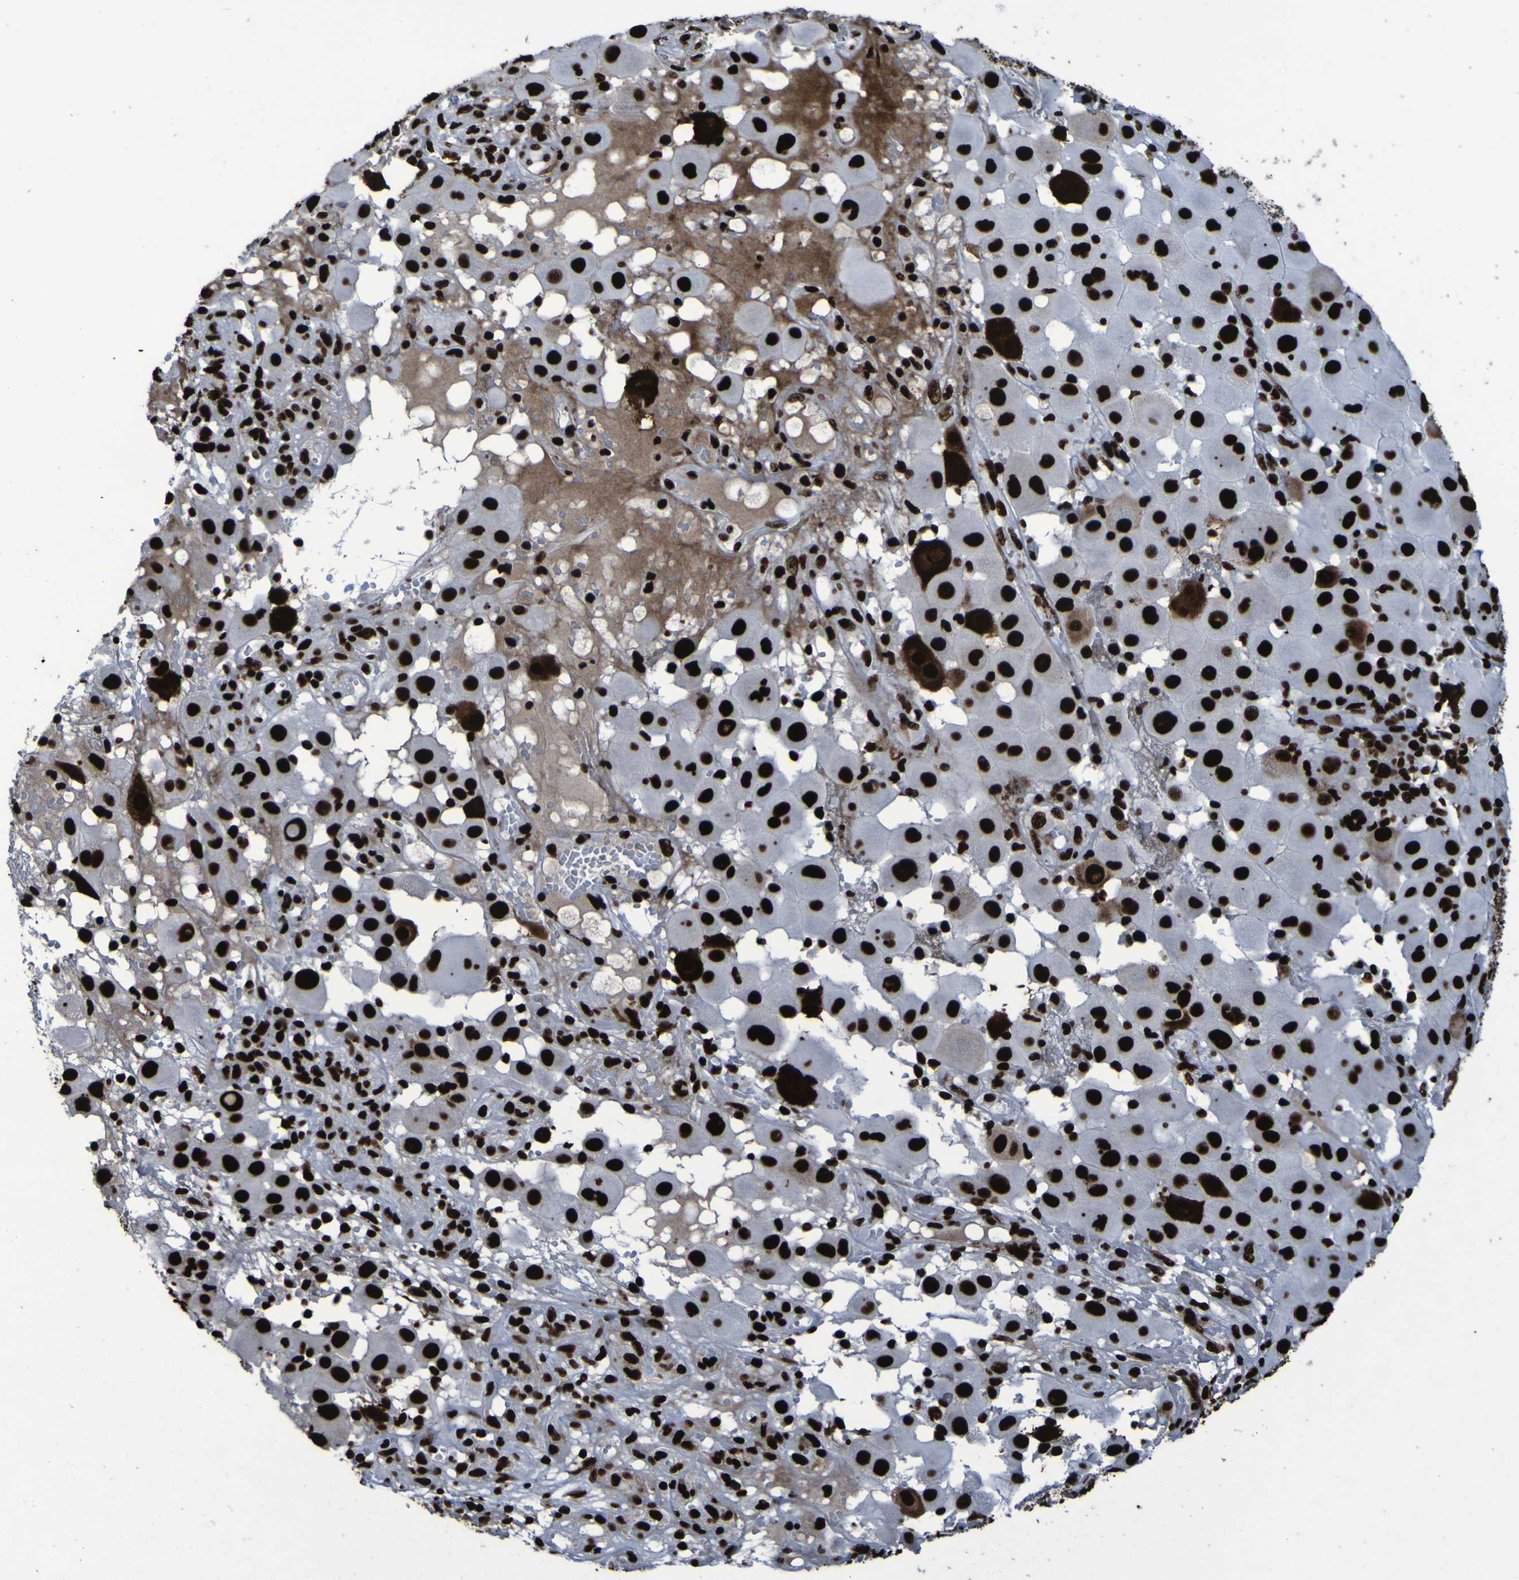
{"staining": {"intensity": "strong", "quantity": ">75%", "location": "nuclear"}, "tissue": "melanoma", "cell_type": "Tumor cells", "image_type": "cancer", "snomed": [{"axis": "morphology", "description": "Malignant melanoma, NOS"}, {"axis": "topography", "description": "Skin"}], "caption": "Immunohistochemistry (IHC) of human melanoma shows high levels of strong nuclear positivity in approximately >75% of tumor cells. (Stains: DAB in brown, nuclei in blue, Microscopy: brightfield microscopy at high magnification).", "gene": "NPM1", "patient": {"sex": "female", "age": 81}}